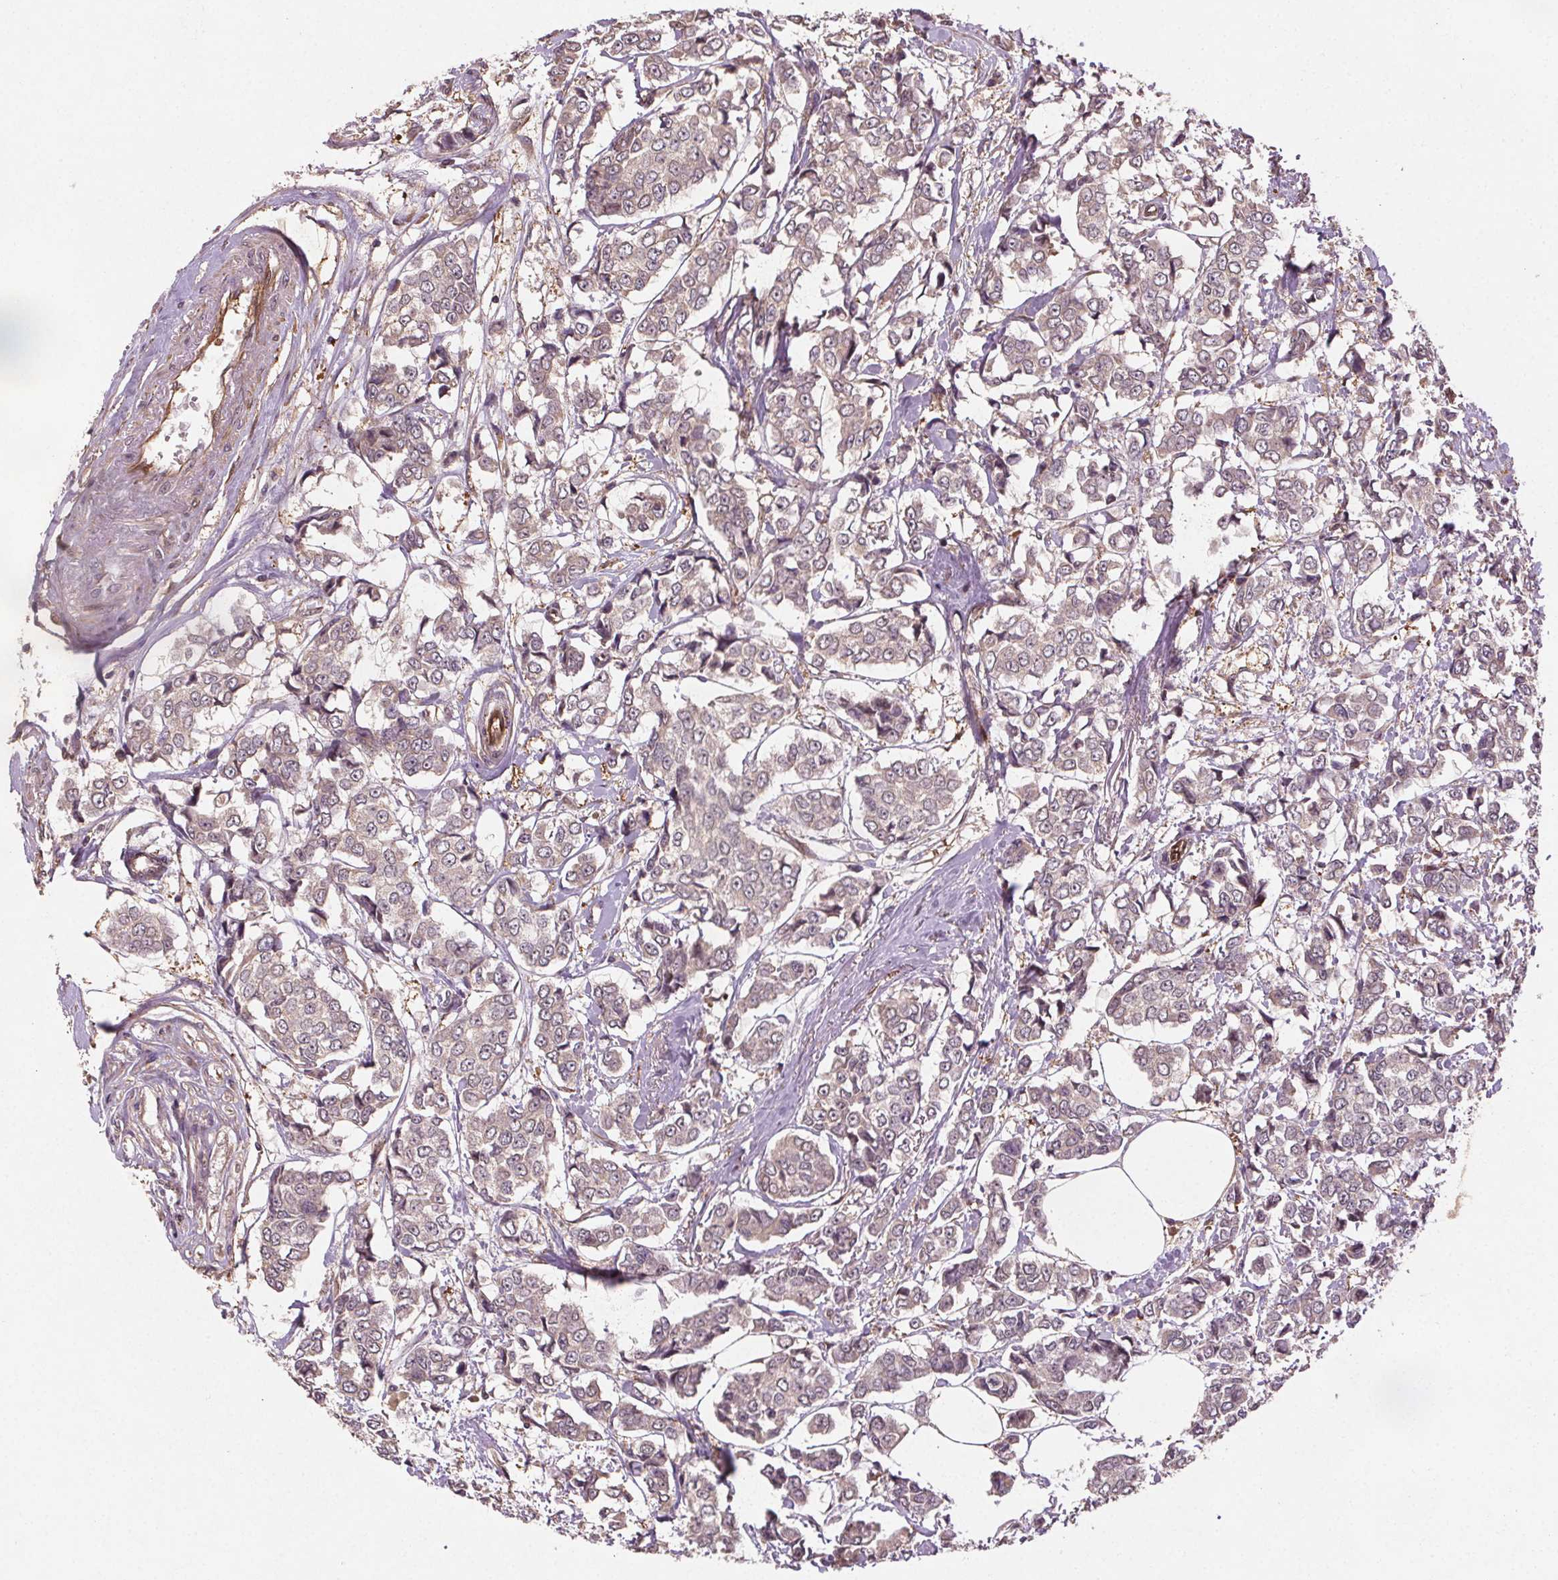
{"staining": {"intensity": "weak", "quantity": "<25%", "location": "cytoplasmic/membranous"}, "tissue": "breast cancer", "cell_type": "Tumor cells", "image_type": "cancer", "snomed": [{"axis": "morphology", "description": "Duct carcinoma"}, {"axis": "topography", "description": "Breast"}], "caption": "Immunohistochemistry of human breast cancer (infiltrating ductal carcinoma) shows no positivity in tumor cells.", "gene": "SEC14L2", "patient": {"sex": "female", "age": 94}}